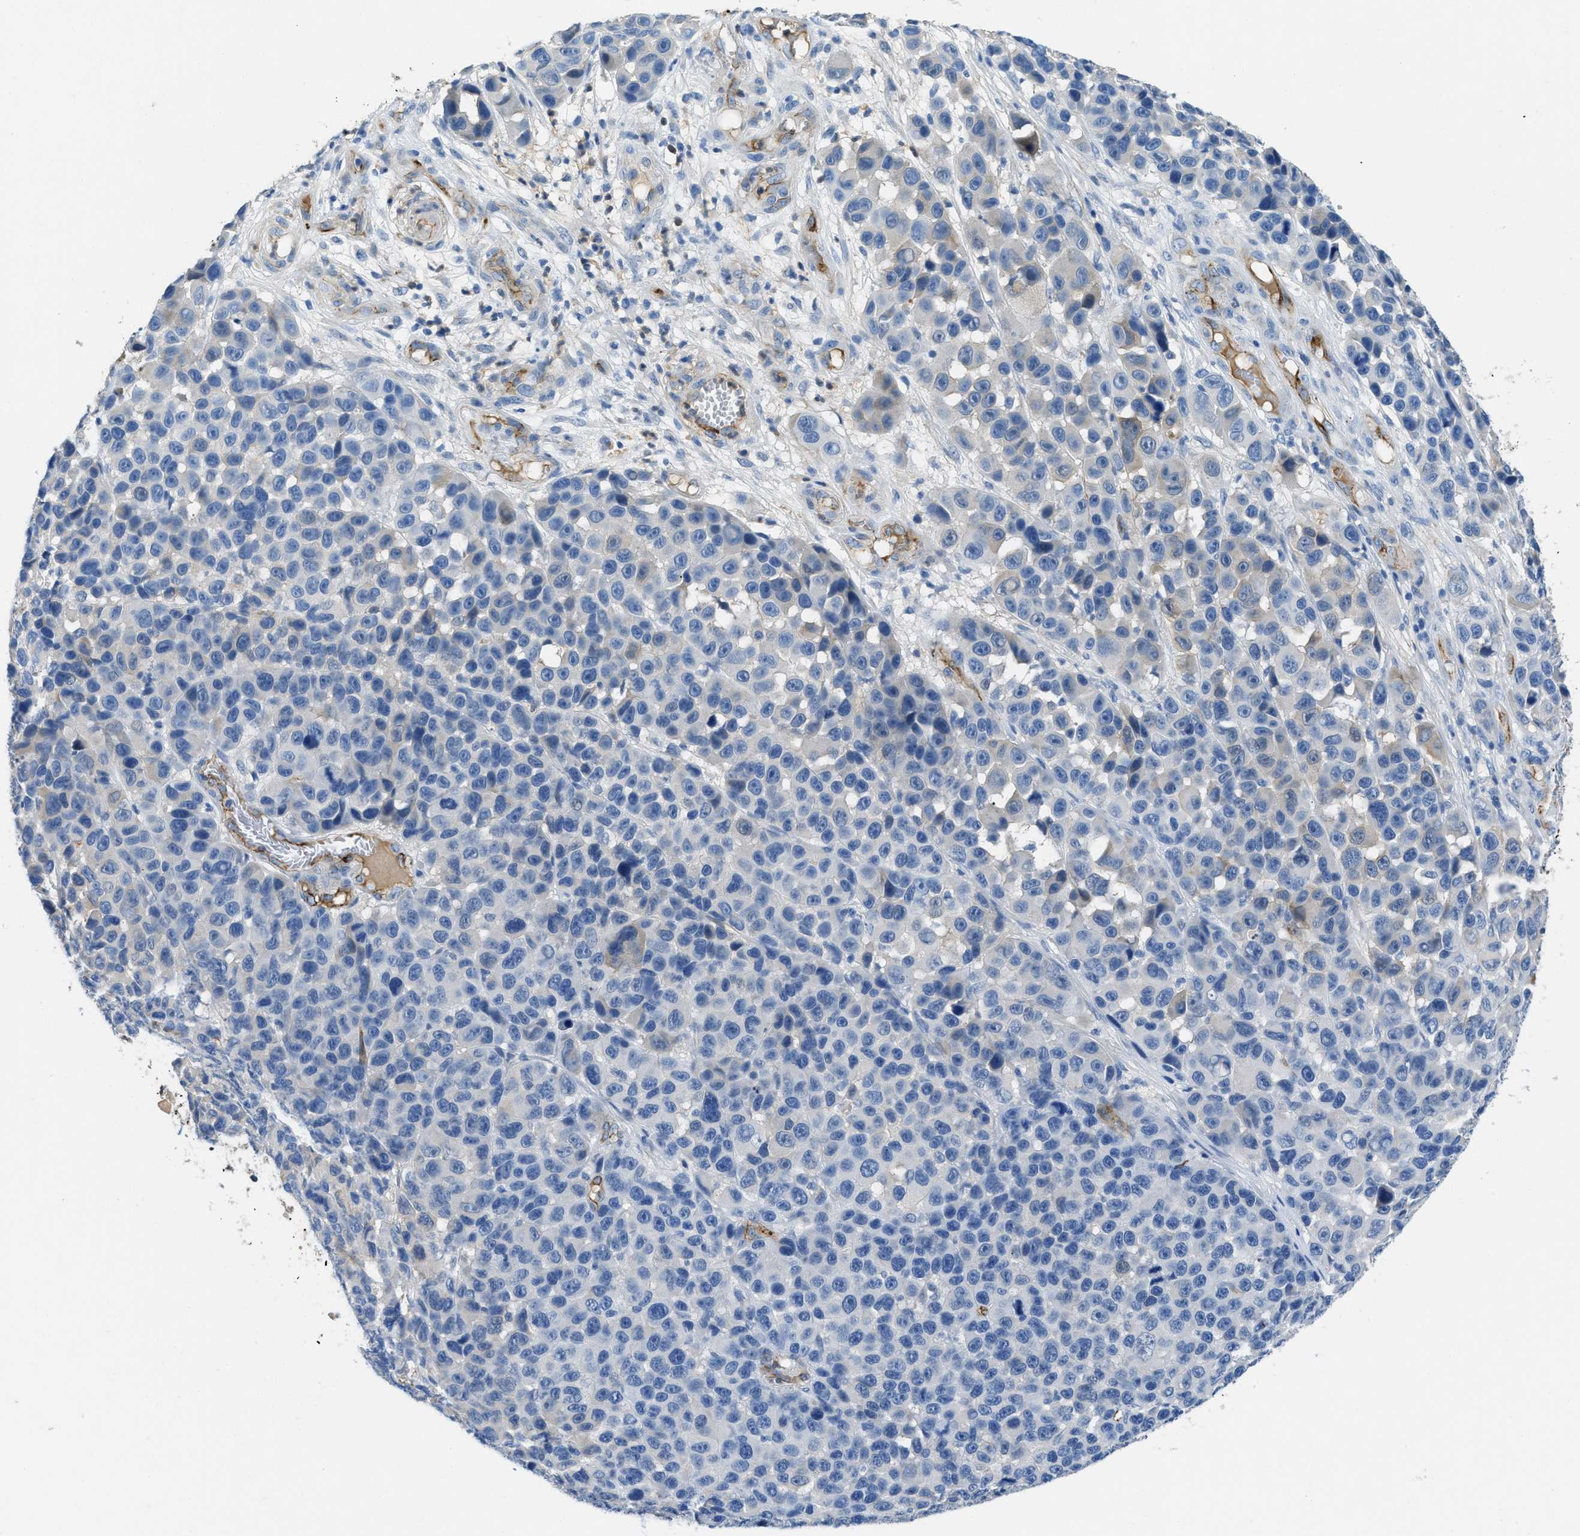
{"staining": {"intensity": "negative", "quantity": "none", "location": "none"}, "tissue": "melanoma", "cell_type": "Tumor cells", "image_type": "cancer", "snomed": [{"axis": "morphology", "description": "Malignant melanoma, NOS"}, {"axis": "topography", "description": "Skin"}], "caption": "Immunohistochemistry micrograph of neoplastic tissue: melanoma stained with DAB (3,3'-diaminobenzidine) demonstrates no significant protein staining in tumor cells.", "gene": "SPEG", "patient": {"sex": "male", "age": 53}}